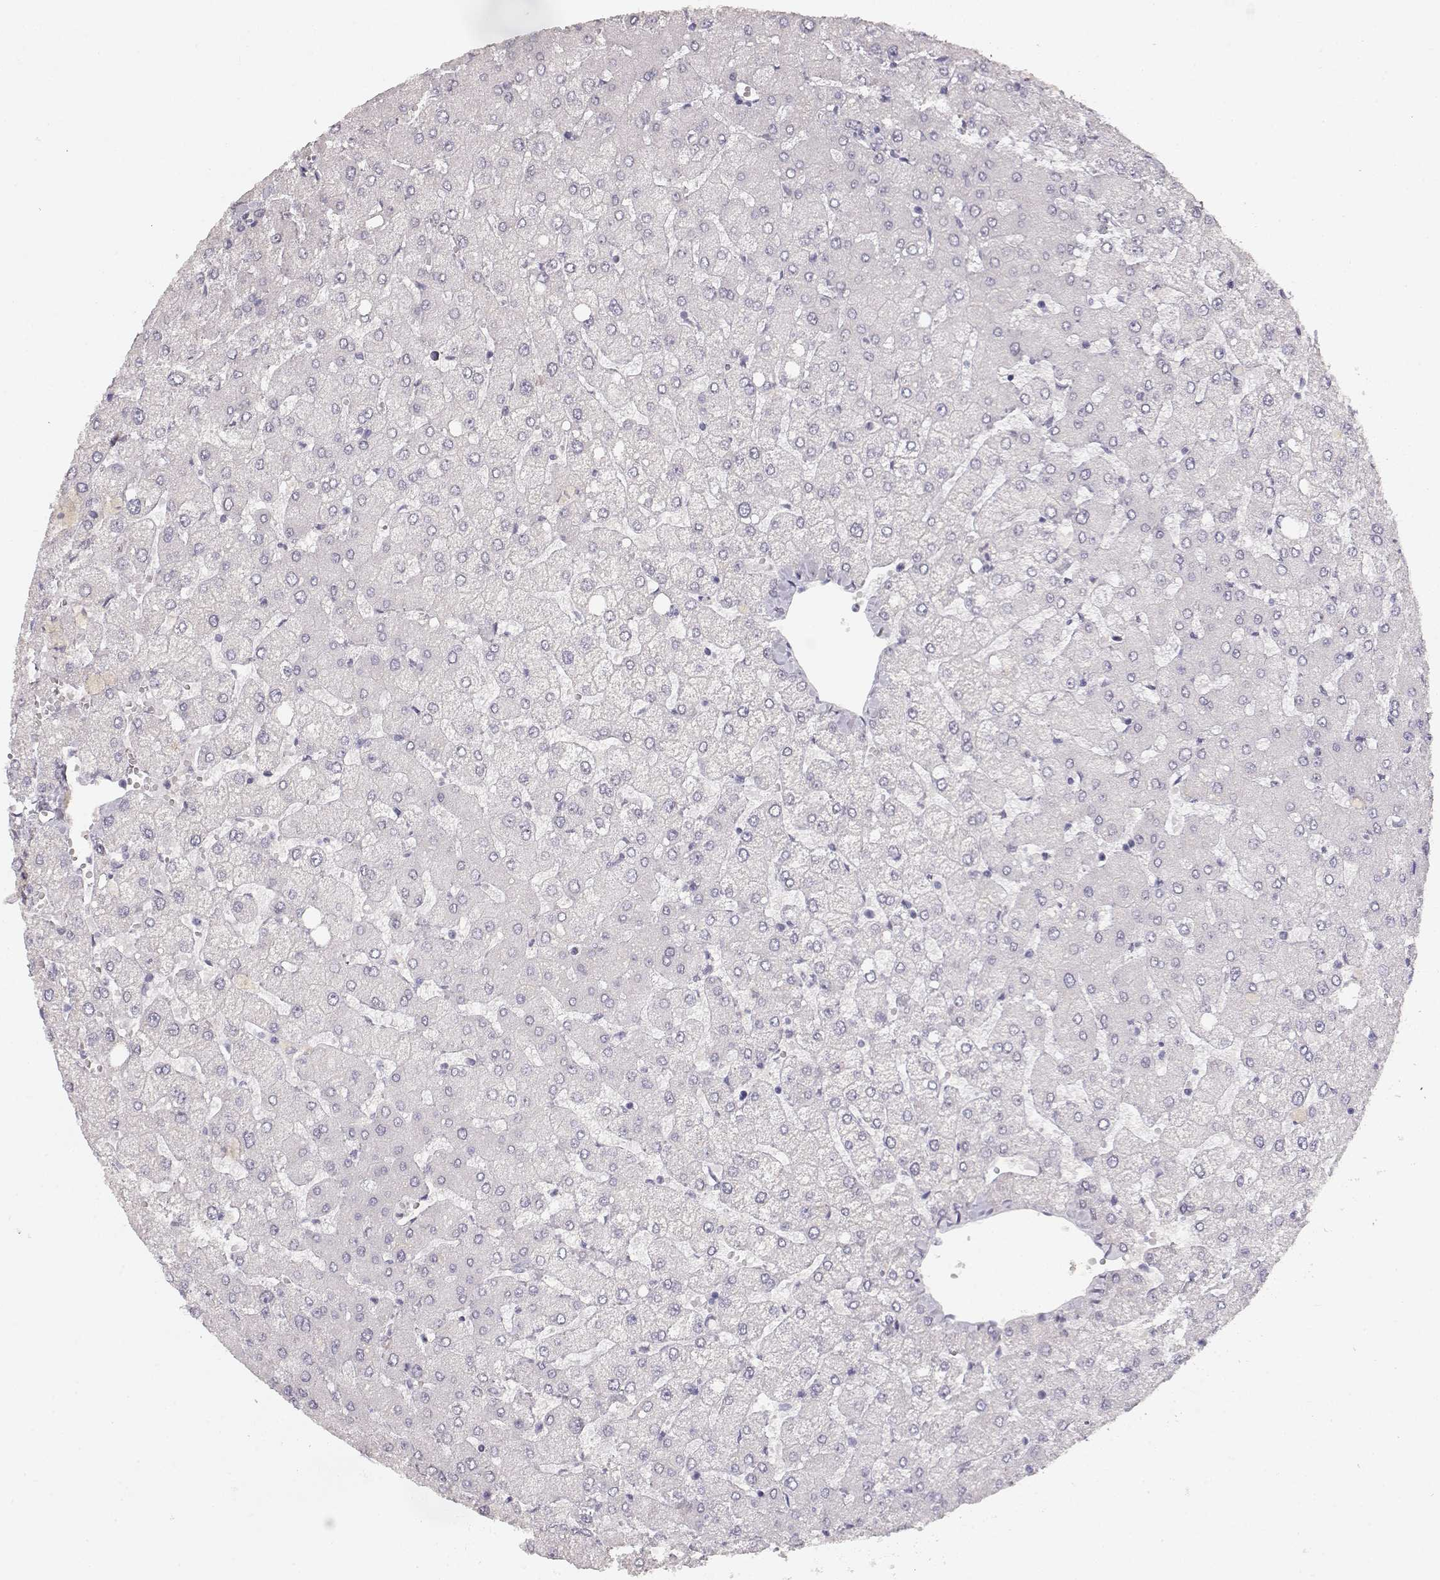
{"staining": {"intensity": "negative", "quantity": "none", "location": "none"}, "tissue": "liver", "cell_type": "Cholangiocytes", "image_type": "normal", "snomed": [{"axis": "morphology", "description": "Normal tissue, NOS"}, {"axis": "topography", "description": "Liver"}], "caption": "This is a photomicrograph of immunohistochemistry (IHC) staining of unremarkable liver, which shows no positivity in cholangiocytes. (Brightfield microscopy of DAB immunohistochemistry (IHC) at high magnification).", "gene": "TPH2", "patient": {"sex": "female", "age": 54}}